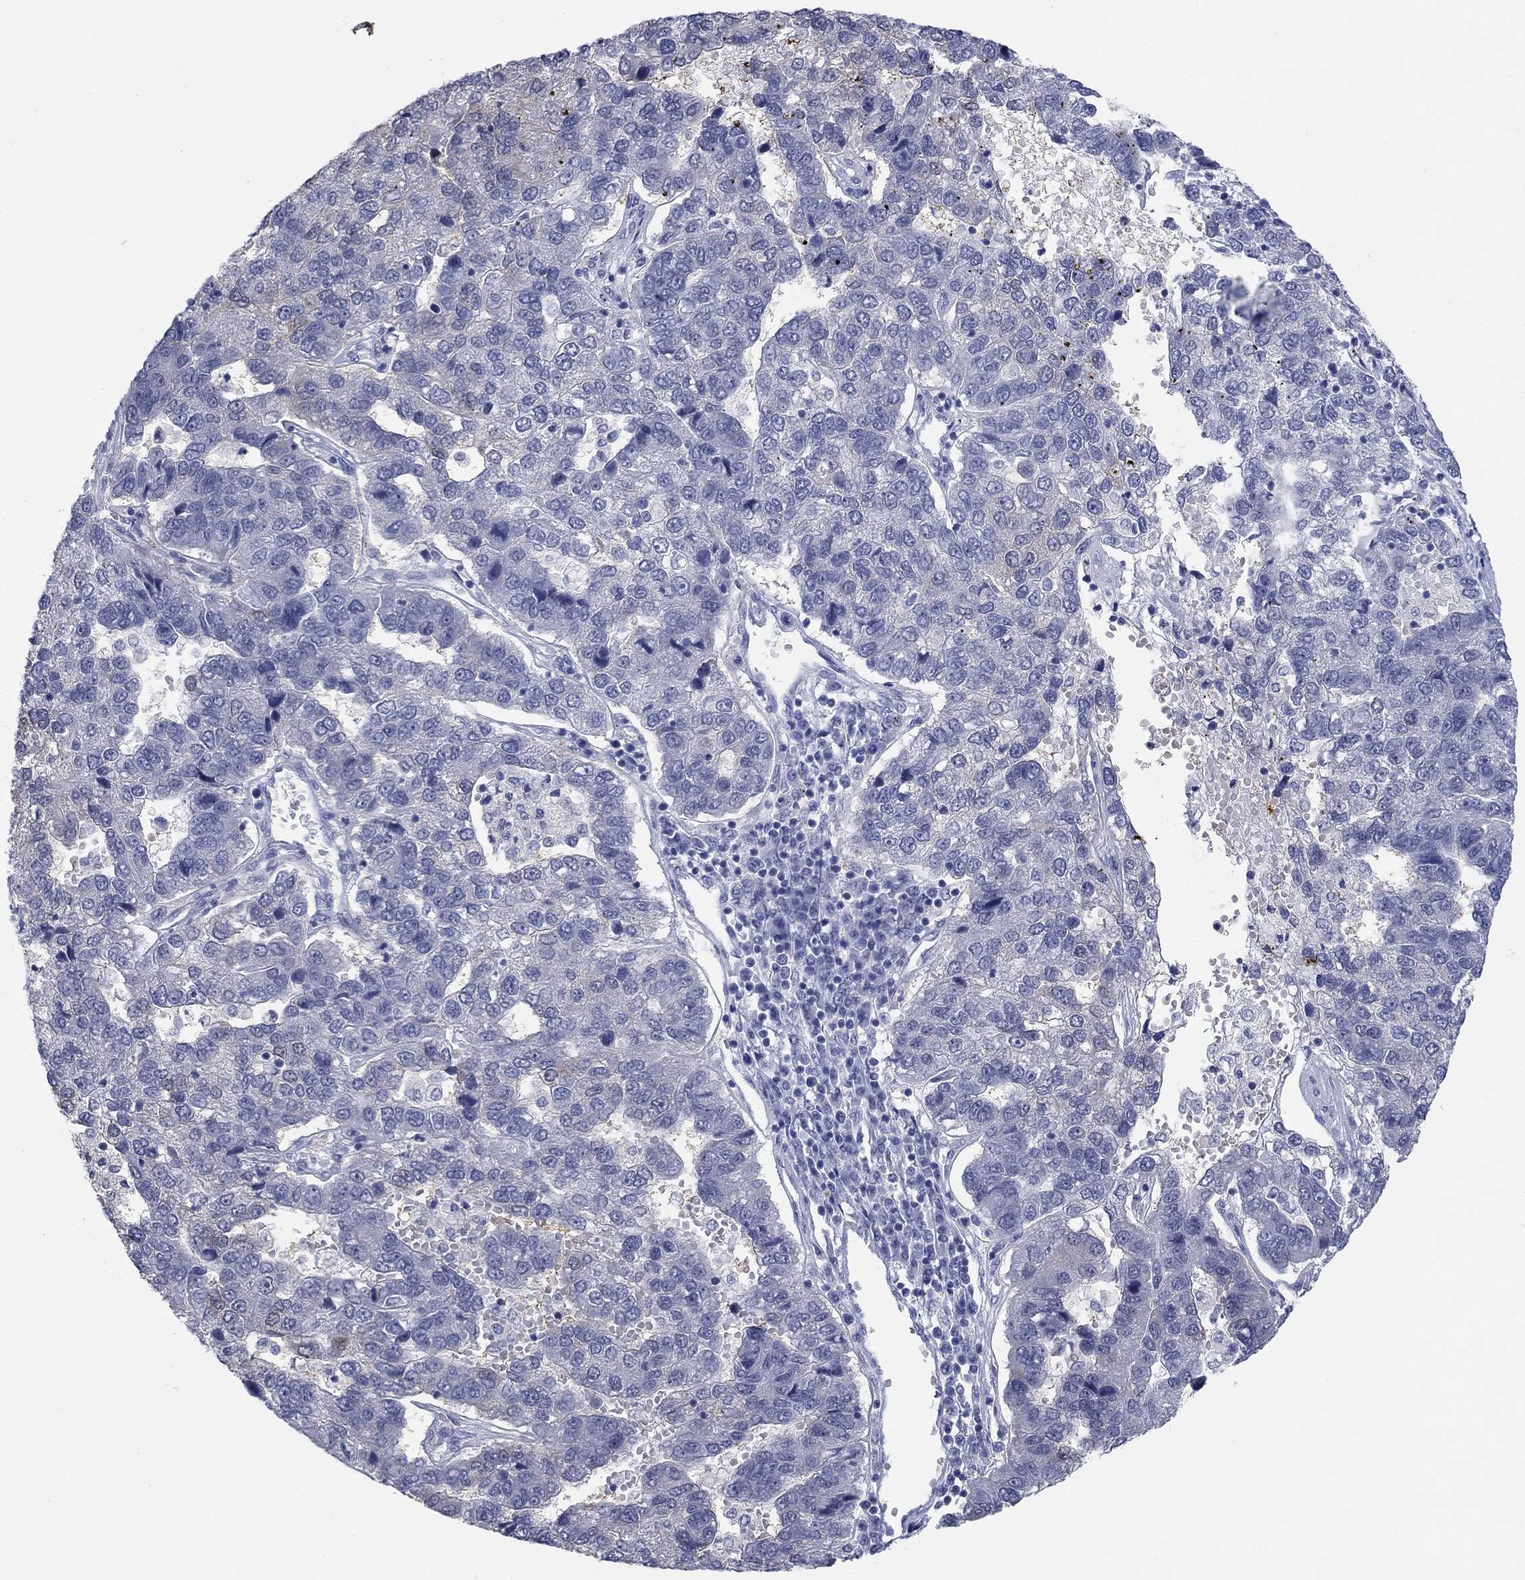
{"staining": {"intensity": "negative", "quantity": "none", "location": "none"}, "tissue": "pancreatic cancer", "cell_type": "Tumor cells", "image_type": "cancer", "snomed": [{"axis": "morphology", "description": "Adenocarcinoma, NOS"}, {"axis": "topography", "description": "Pancreas"}], "caption": "High power microscopy image of an immunohistochemistry photomicrograph of pancreatic cancer (adenocarcinoma), revealing no significant positivity in tumor cells.", "gene": "ATP6V1G2", "patient": {"sex": "female", "age": 61}}